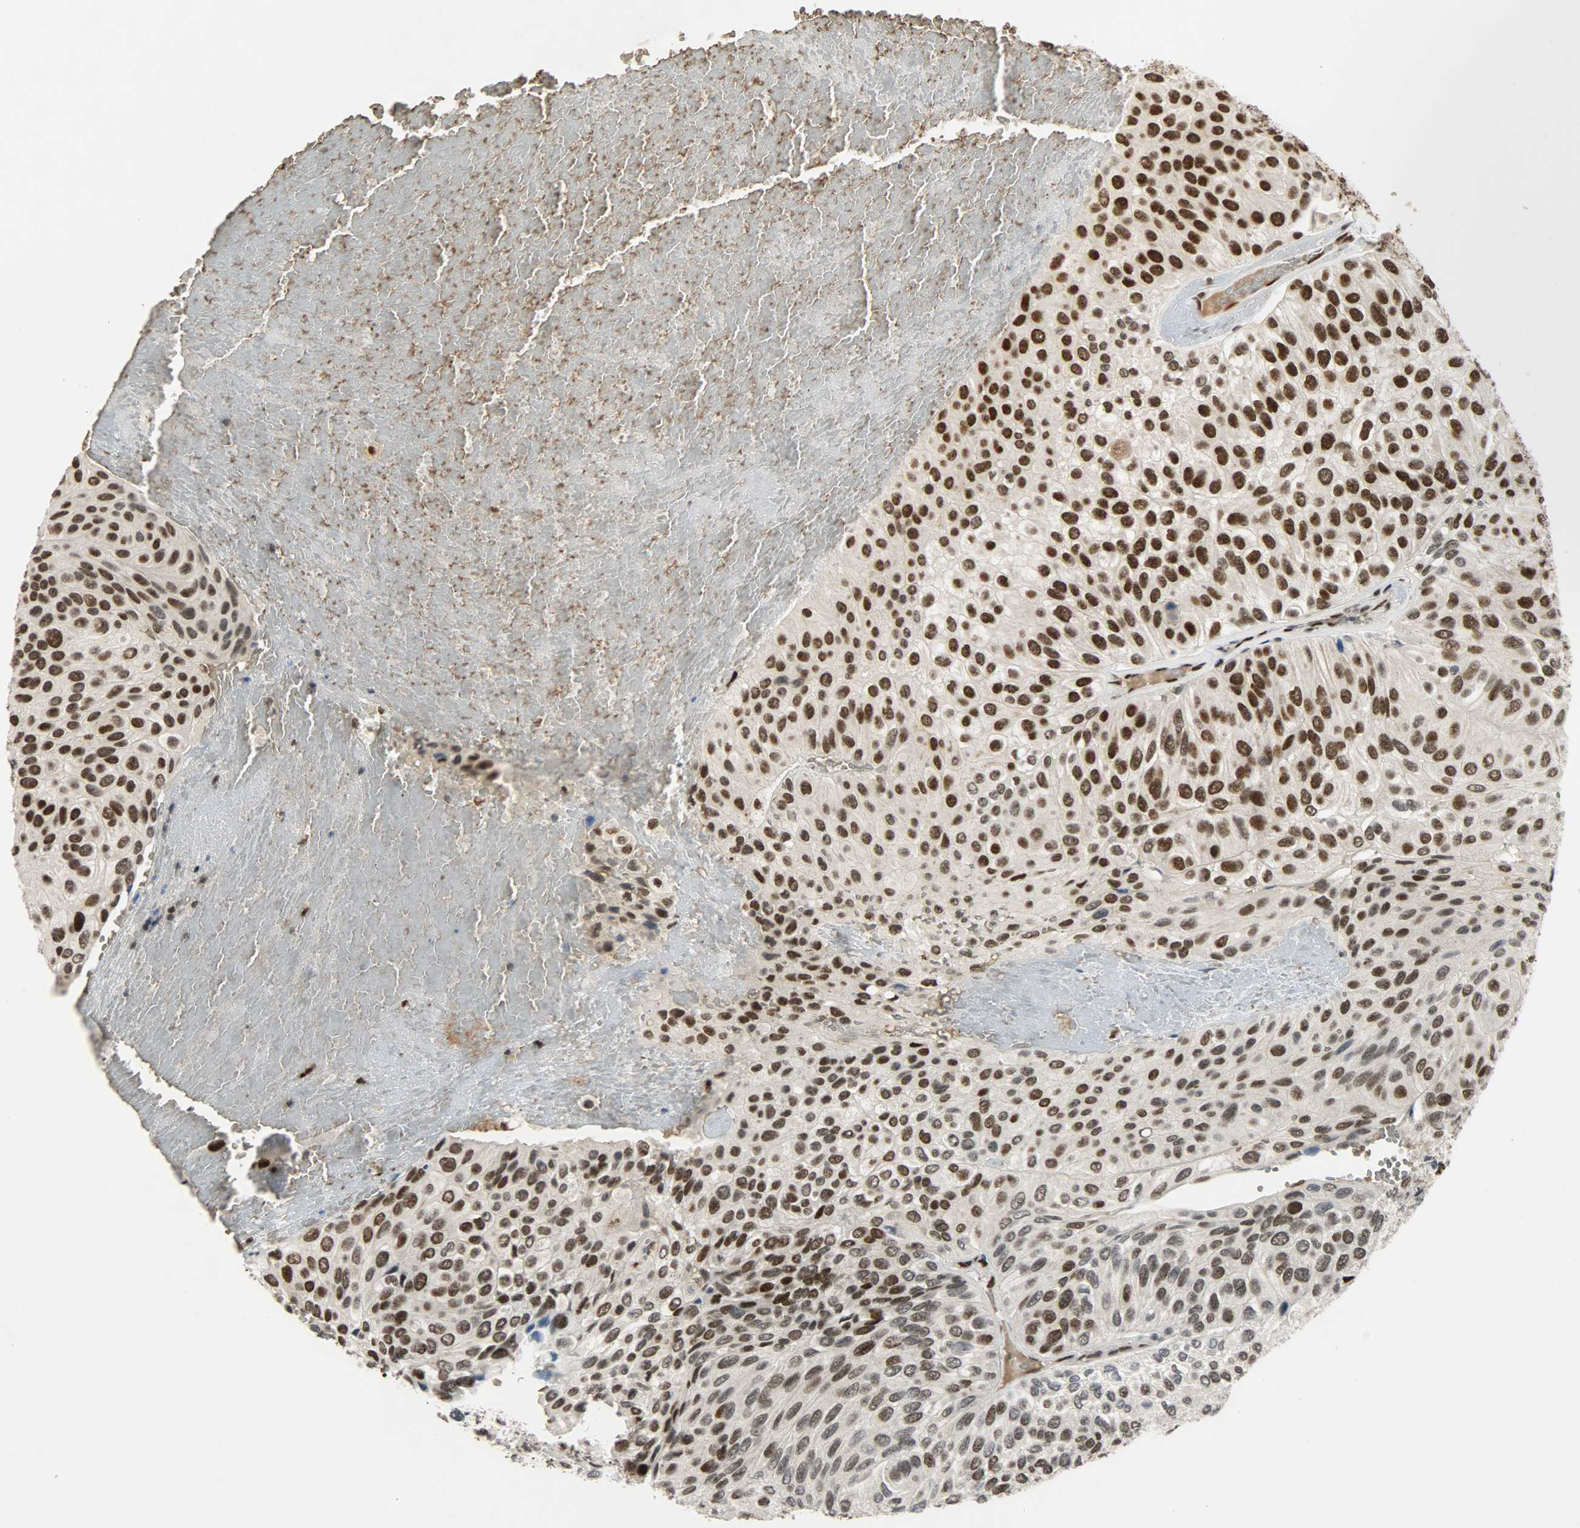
{"staining": {"intensity": "strong", "quantity": ">75%", "location": "nuclear"}, "tissue": "urothelial cancer", "cell_type": "Tumor cells", "image_type": "cancer", "snomed": [{"axis": "morphology", "description": "Urothelial carcinoma, High grade"}, {"axis": "topography", "description": "Urinary bladder"}], "caption": "A high-resolution image shows IHC staining of urothelial cancer, which displays strong nuclear staining in approximately >75% of tumor cells. The staining was performed using DAB to visualize the protein expression in brown, while the nuclei were stained in blue with hematoxylin (Magnification: 20x).", "gene": "SNAI1", "patient": {"sex": "male", "age": 66}}